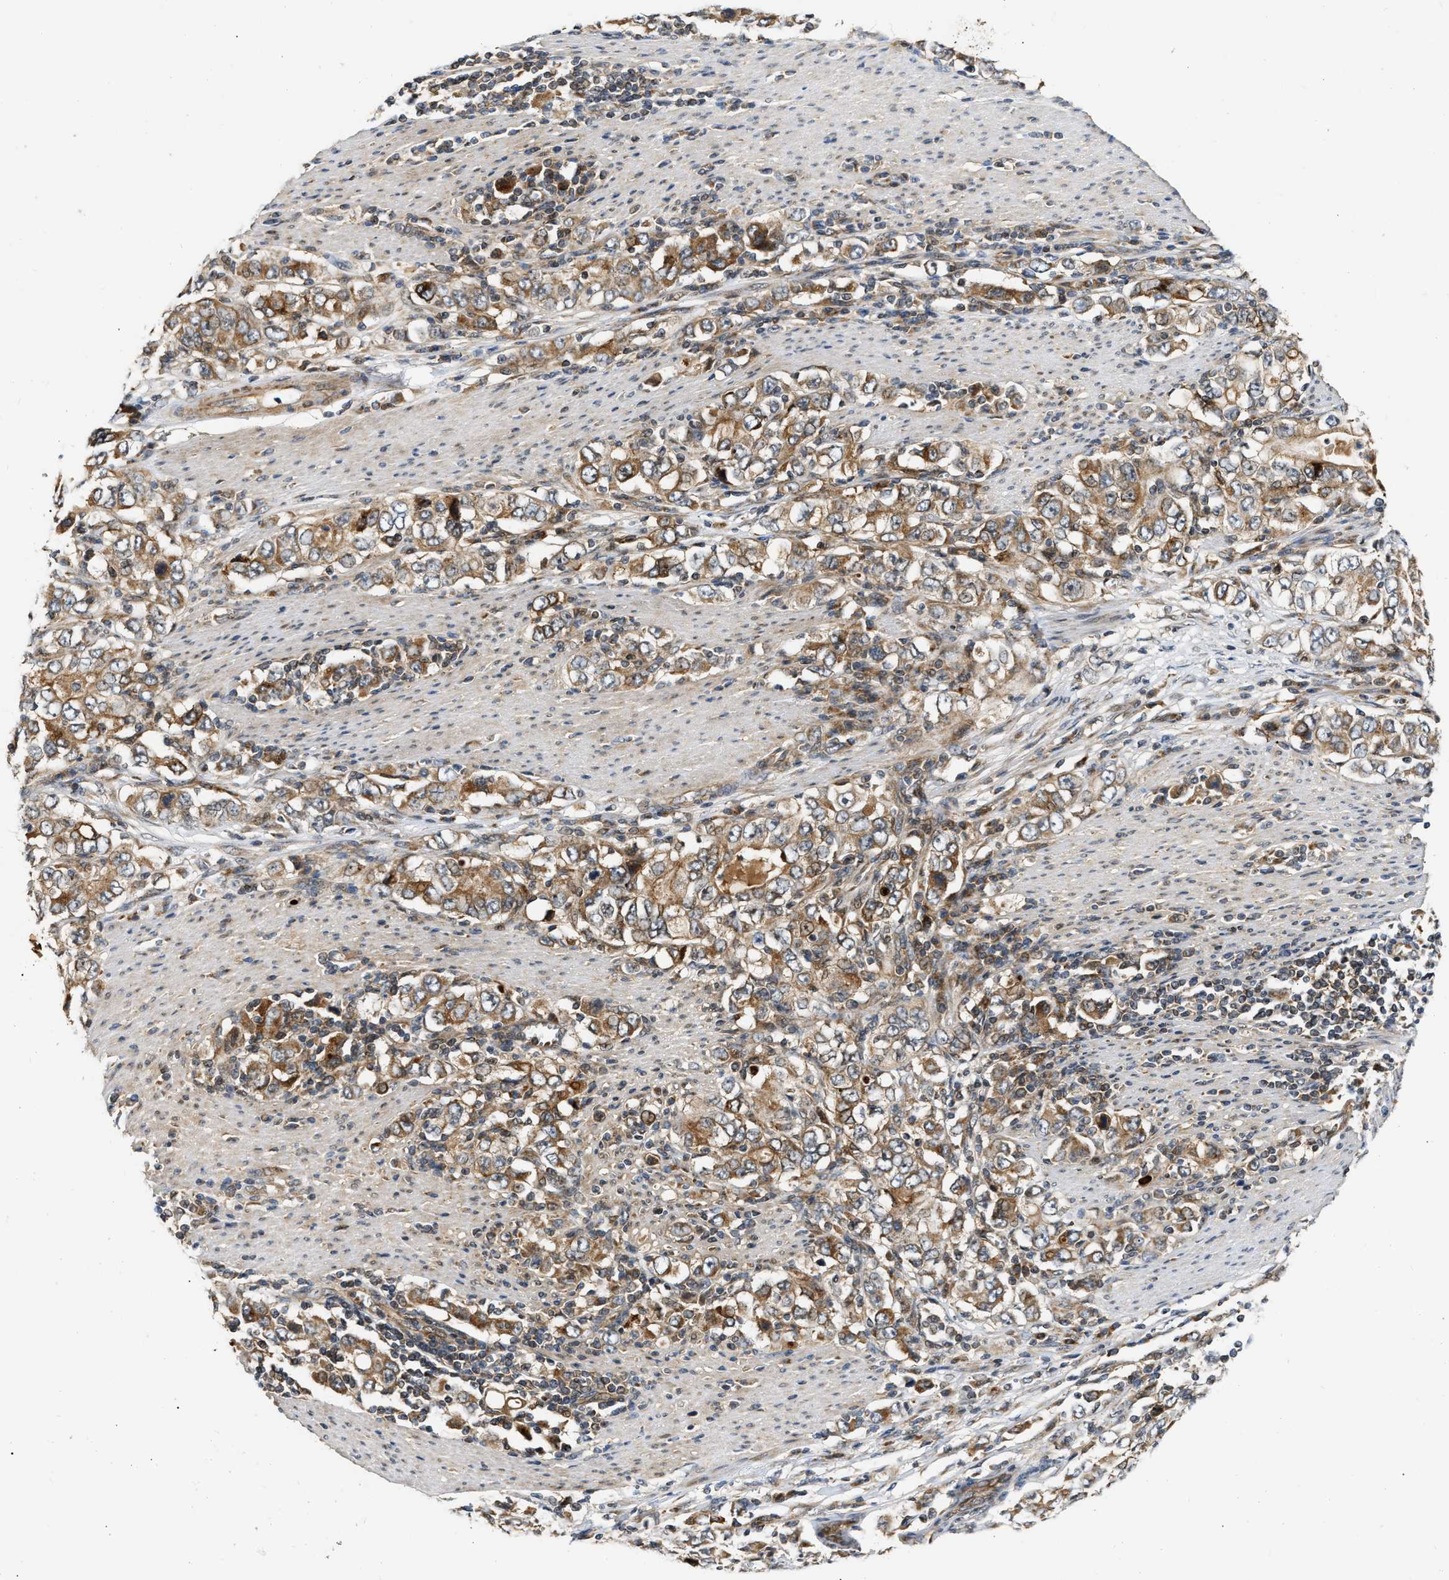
{"staining": {"intensity": "moderate", "quantity": ">75%", "location": "cytoplasmic/membranous"}, "tissue": "stomach cancer", "cell_type": "Tumor cells", "image_type": "cancer", "snomed": [{"axis": "morphology", "description": "Adenocarcinoma, NOS"}, {"axis": "topography", "description": "Stomach, lower"}], "caption": "A high-resolution micrograph shows immunohistochemistry (IHC) staining of stomach cancer, which shows moderate cytoplasmic/membranous staining in approximately >75% of tumor cells.", "gene": "EXTL2", "patient": {"sex": "female", "age": 72}}